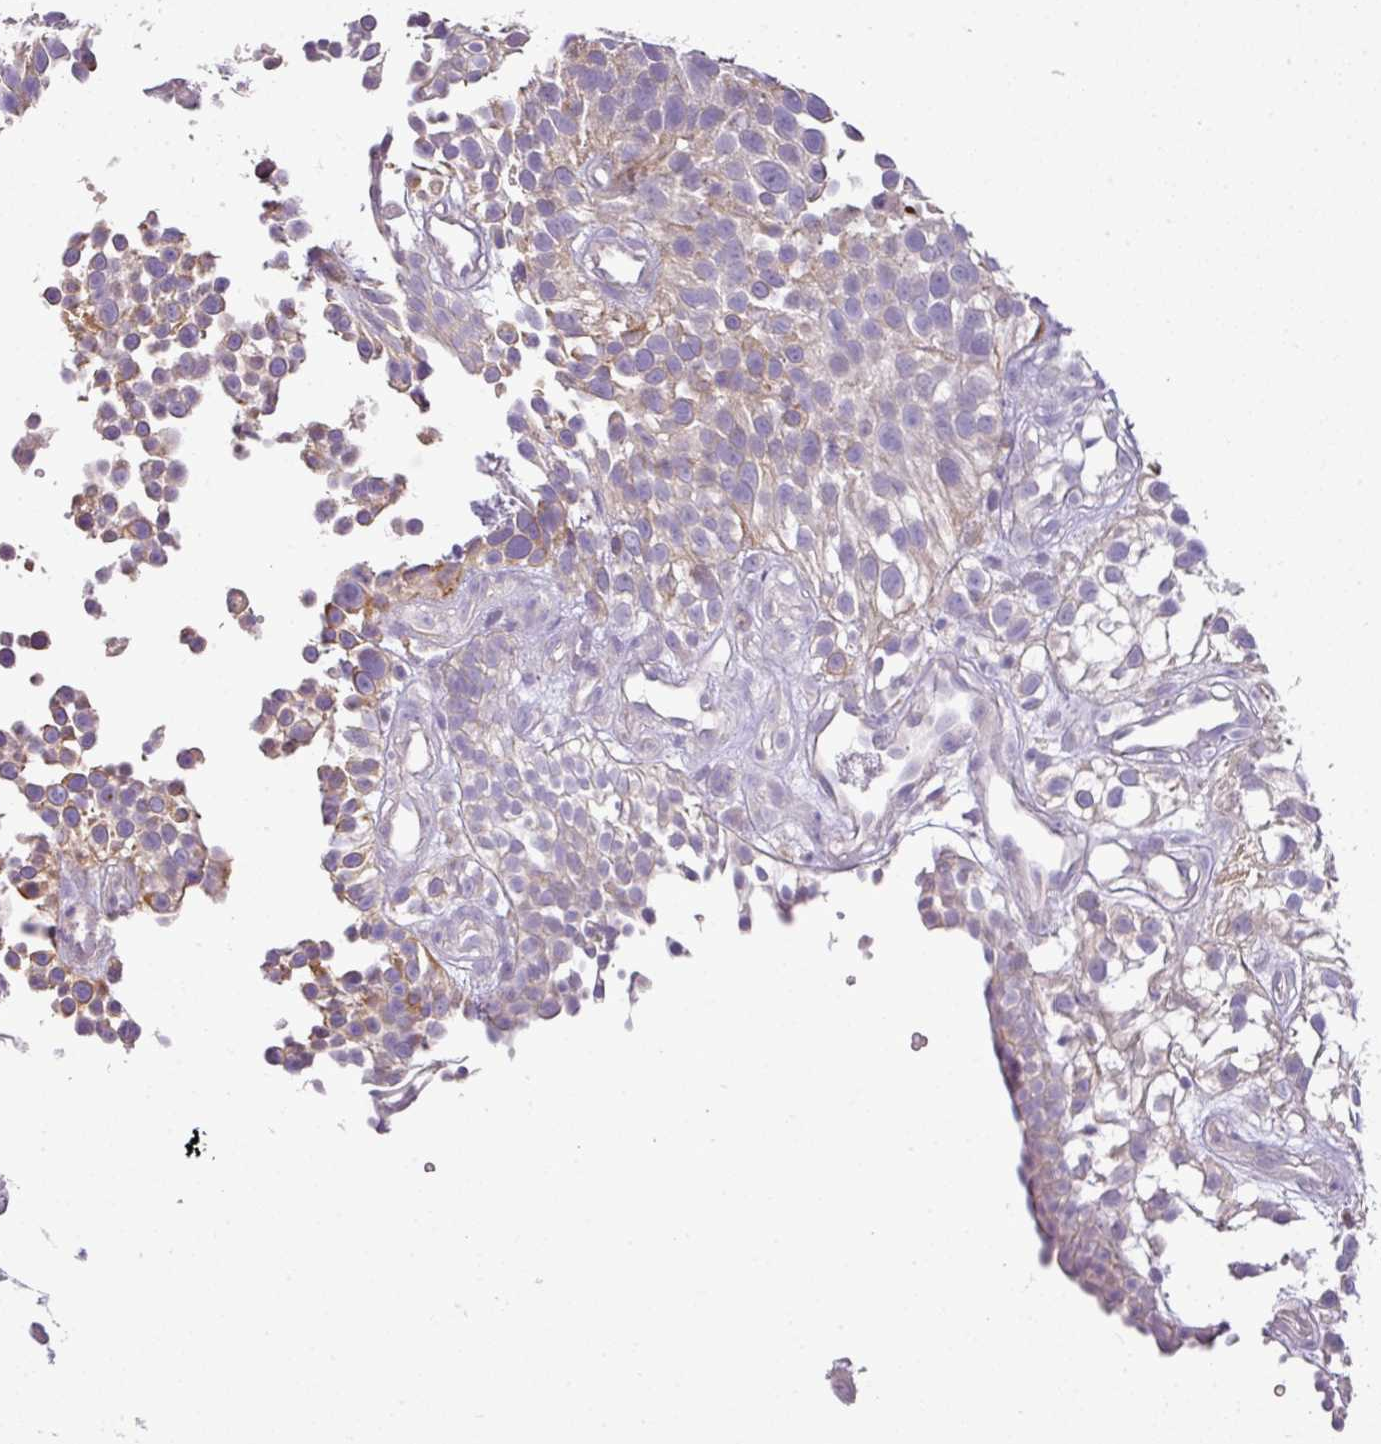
{"staining": {"intensity": "moderate", "quantity": "<25%", "location": "cytoplasmic/membranous"}, "tissue": "urothelial cancer", "cell_type": "Tumor cells", "image_type": "cancer", "snomed": [{"axis": "morphology", "description": "Urothelial carcinoma, High grade"}, {"axis": "topography", "description": "Urinary bladder"}], "caption": "DAB (3,3'-diaminobenzidine) immunohistochemical staining of human high-grade urothelial carcinoma exhibits moderate cytoplasmic/membranous protein positivity in approximately <25% of tumor cells.", "gene": "BRINP2", "patient": {"sex": "male", "age": 56}}